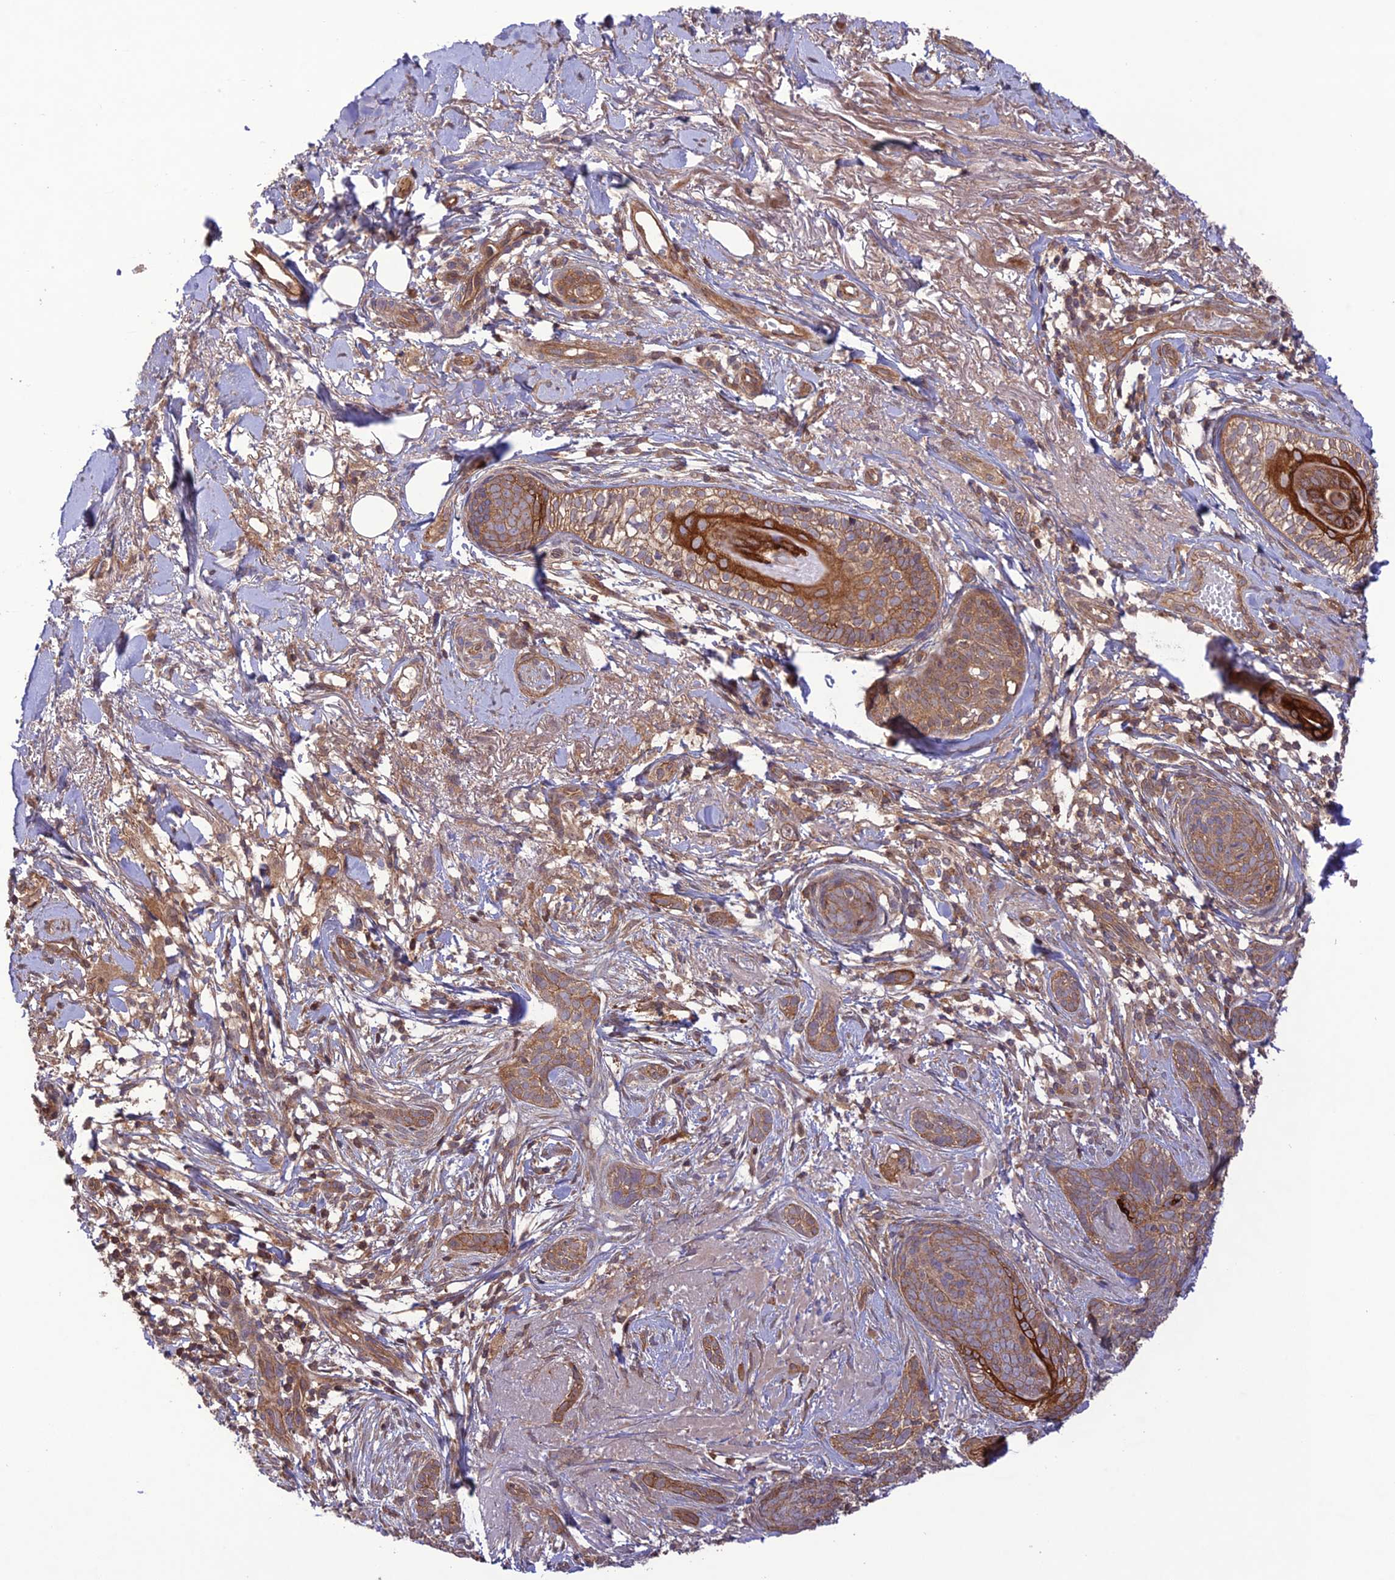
{"staining": {"intensity": "moderate", "quantity": ">75%", "location": "cytoplasmic/membranous"}, "tissue": "skin cancer", "cell_type": "Tumor cells", "image_type": "cancer", "snomed": [{"axis": "morphology", "description": "Basal cell carcinoma"}, {"axis": "topography", "description": "Skin"}], "caption": "A micrograph of human skin cancer (basal cell carcinoma) stained for a protein displays moderate cytoplasmic/membranous brown staining in tumor cells. Nuclei are stained in blue.", "gene": "FCHSD1", "patient": {"sex": "female", "age": 76}}